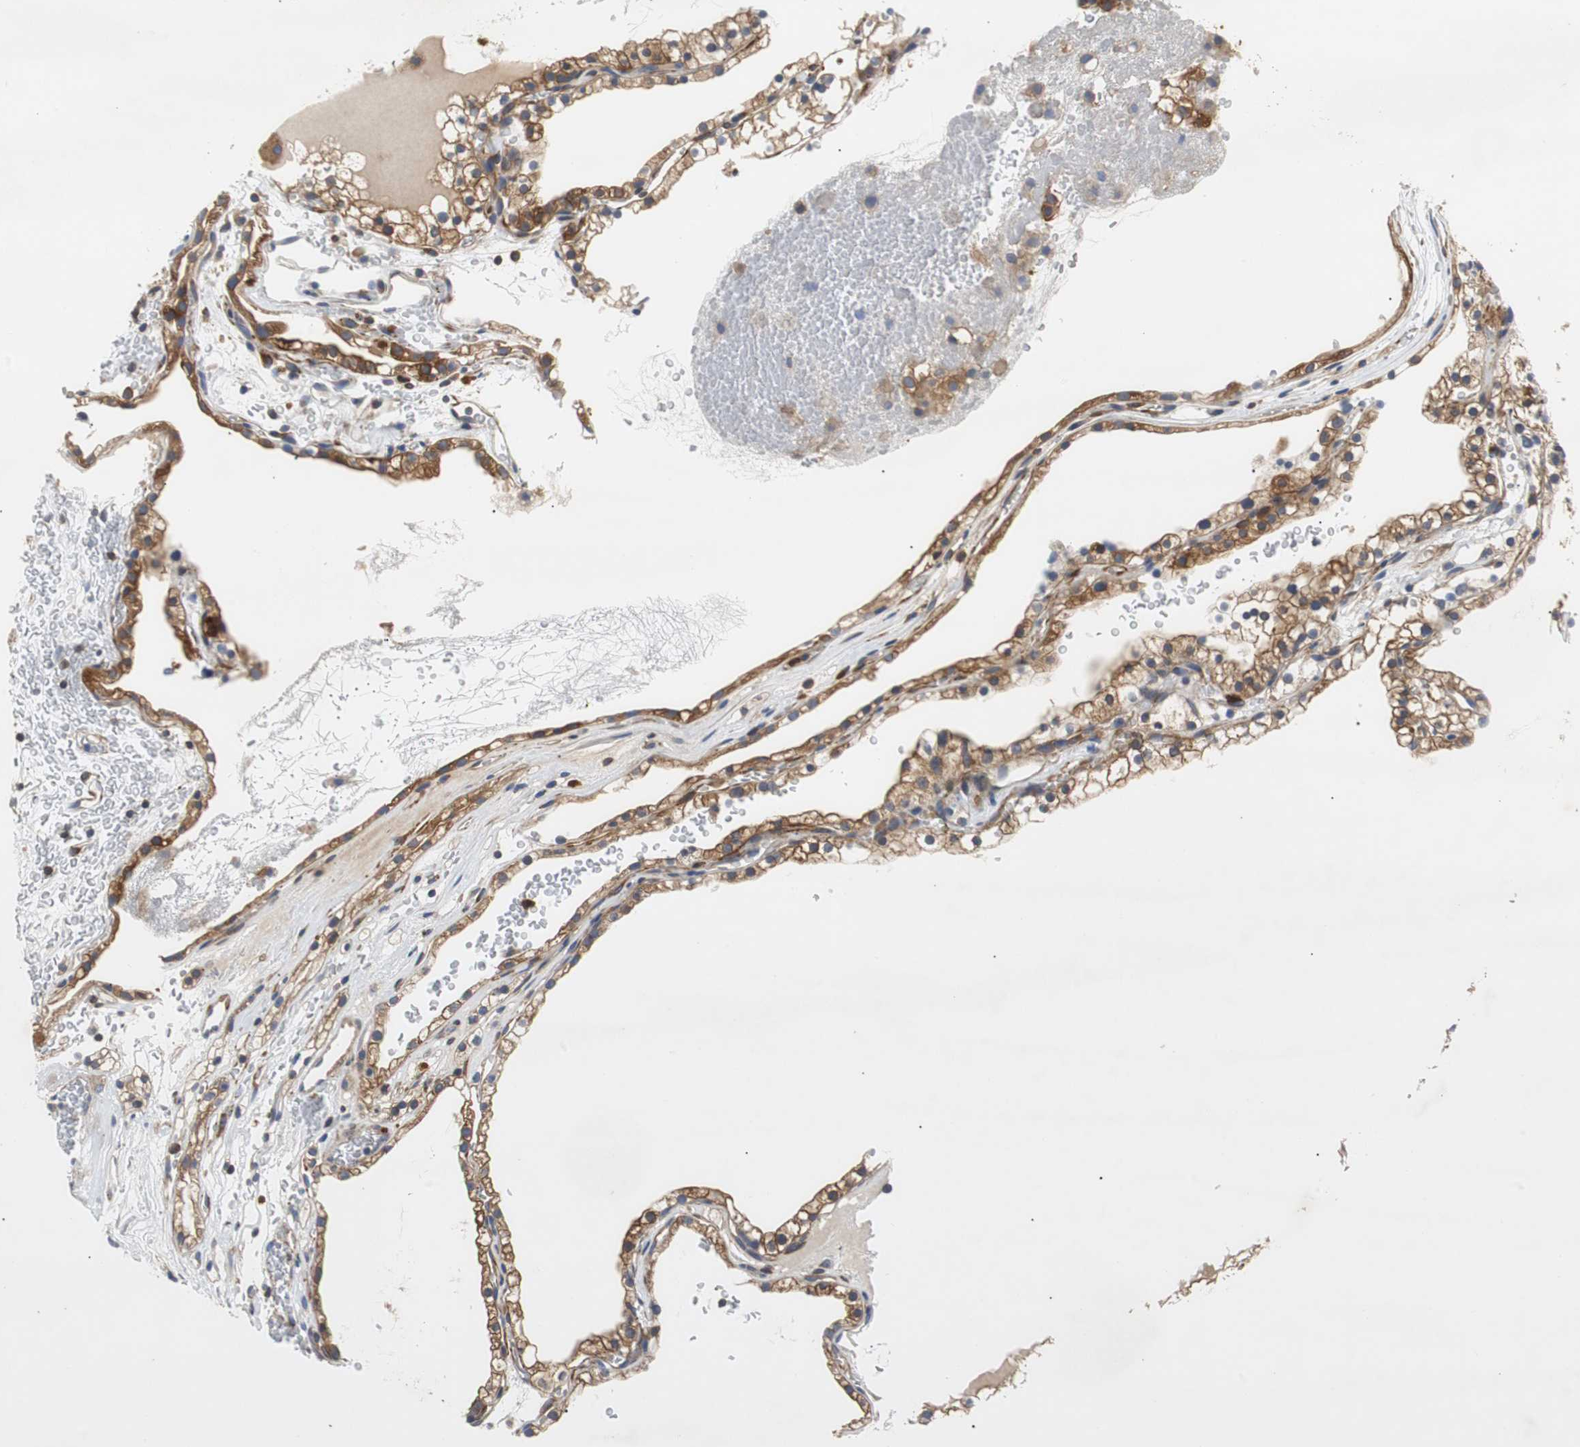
{"staining": {"intensity": "moderate", "quantity": ">75%", "location": "cytoplasmic/membranous"}, "tissue": "renal cancer", "cell_type": "Tumor cells", "image_type": "cancer", "snomed": [{"axis": "morphology", "description": "Adenocarcinoma, NOS"}, {"axis": "topography", "description": "Kidney"}], "caption": "Adenocarcinoma (renal) stained with a protein marker shows moderate staining in tumor cells.", "gene": "GYS1", "patient": {"sex": "female", "age": 41}}